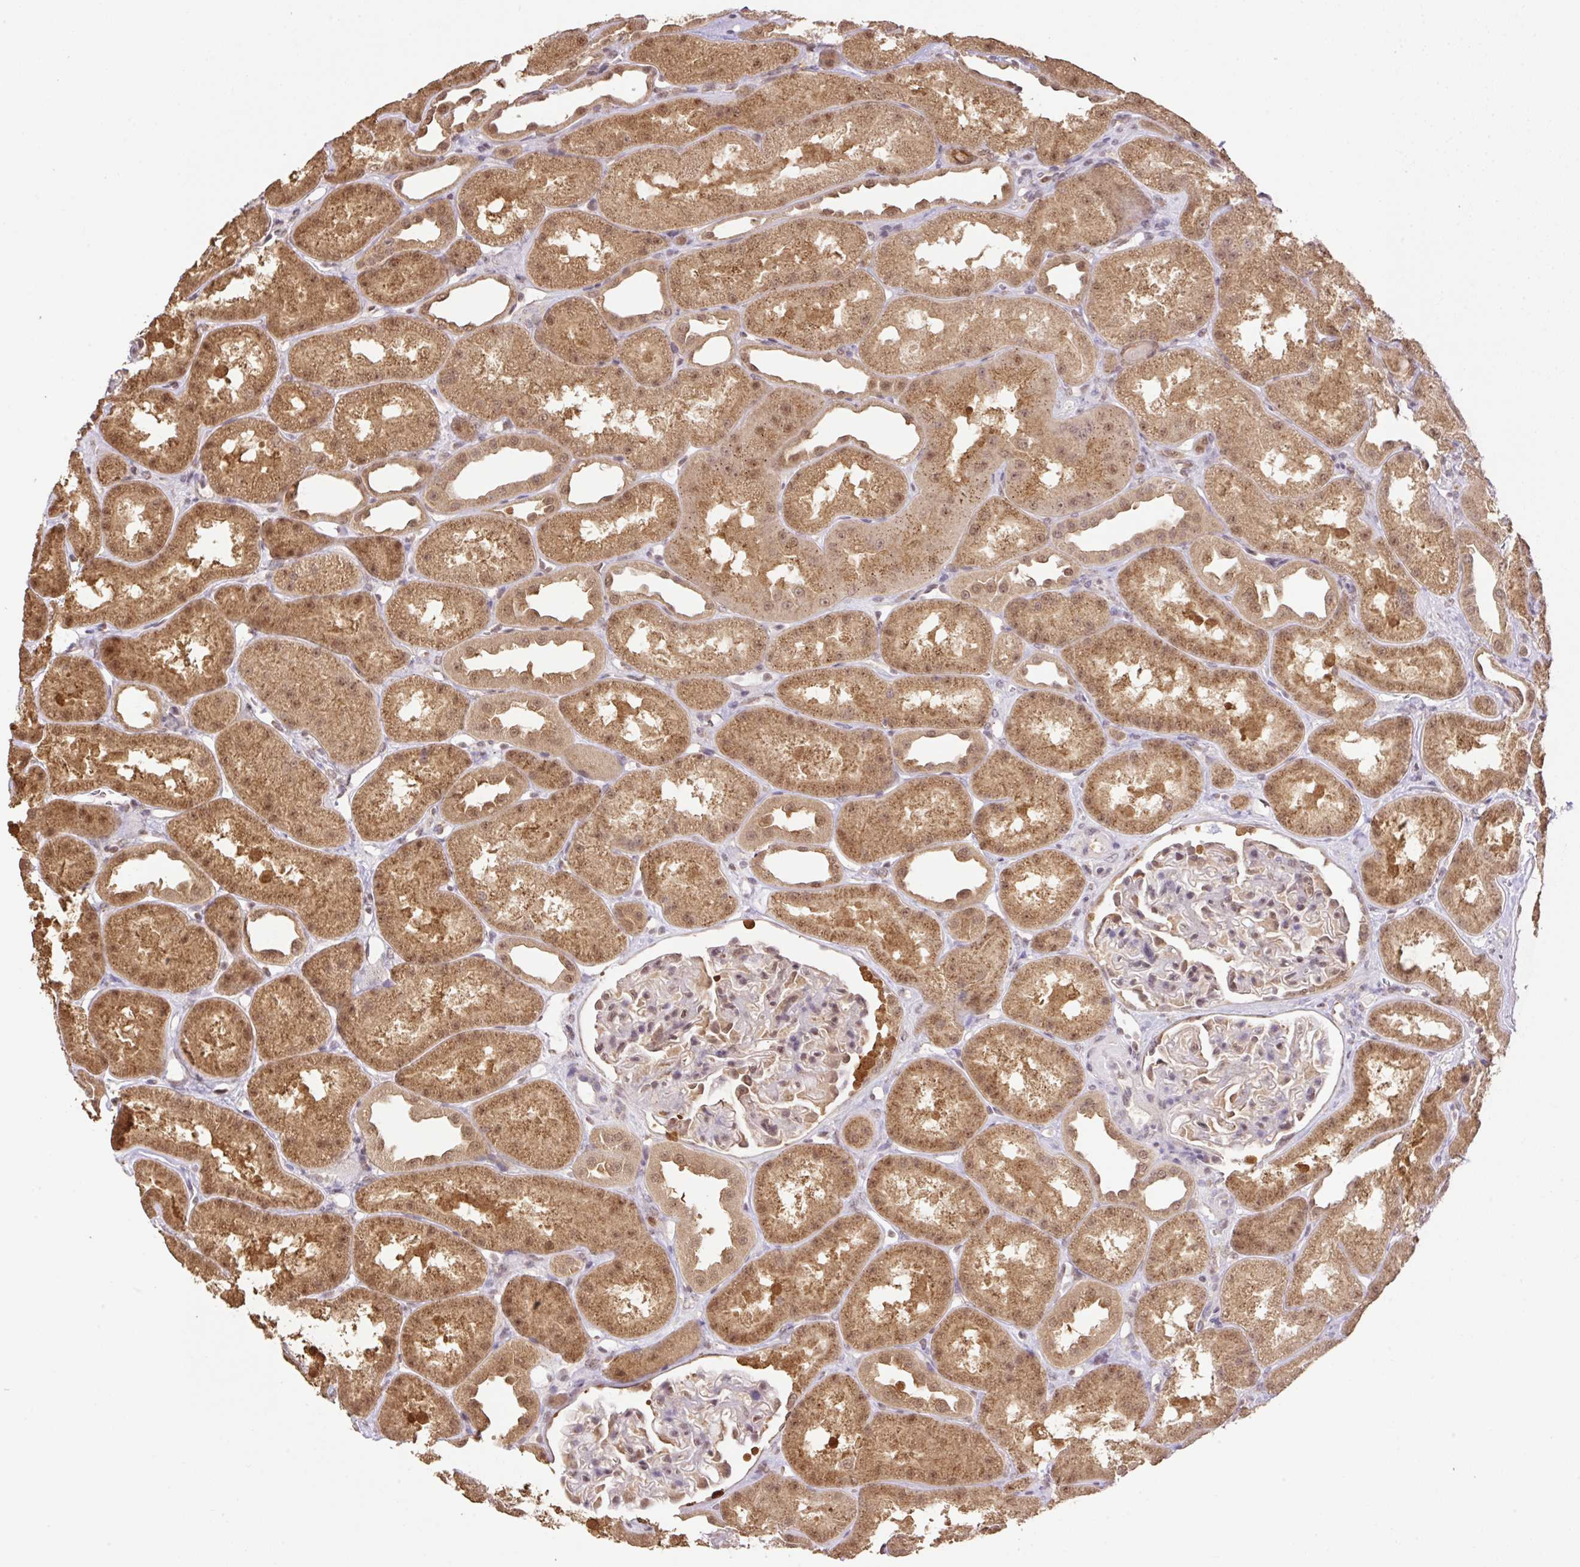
{"staining": {"intensity": "moderate", "quantity": "<25%", "location": "cytoplasmic/membranous,nuclear"}, "tissue": "kidney", "cell_type": "Cells in glomeruli", "image_type": "normal", "snomed": [{"axis": "morphology", "description": "Normal tissue, NOS"}, {"axis": "topography", "description": "Kidney"}], "caption": "High-power microscopy captured an immunohistochemistry (IHC) photomicrograph of unremarkable kidney, revealing moderate cytoplasmic/membranous,nuclear expression in approximately <25% of cells in glomeruli. (DAB IHC with brightfield microscopy, high magnification).", "gene": "VPS25", "patient": {"sex": "male", "age": 61}}